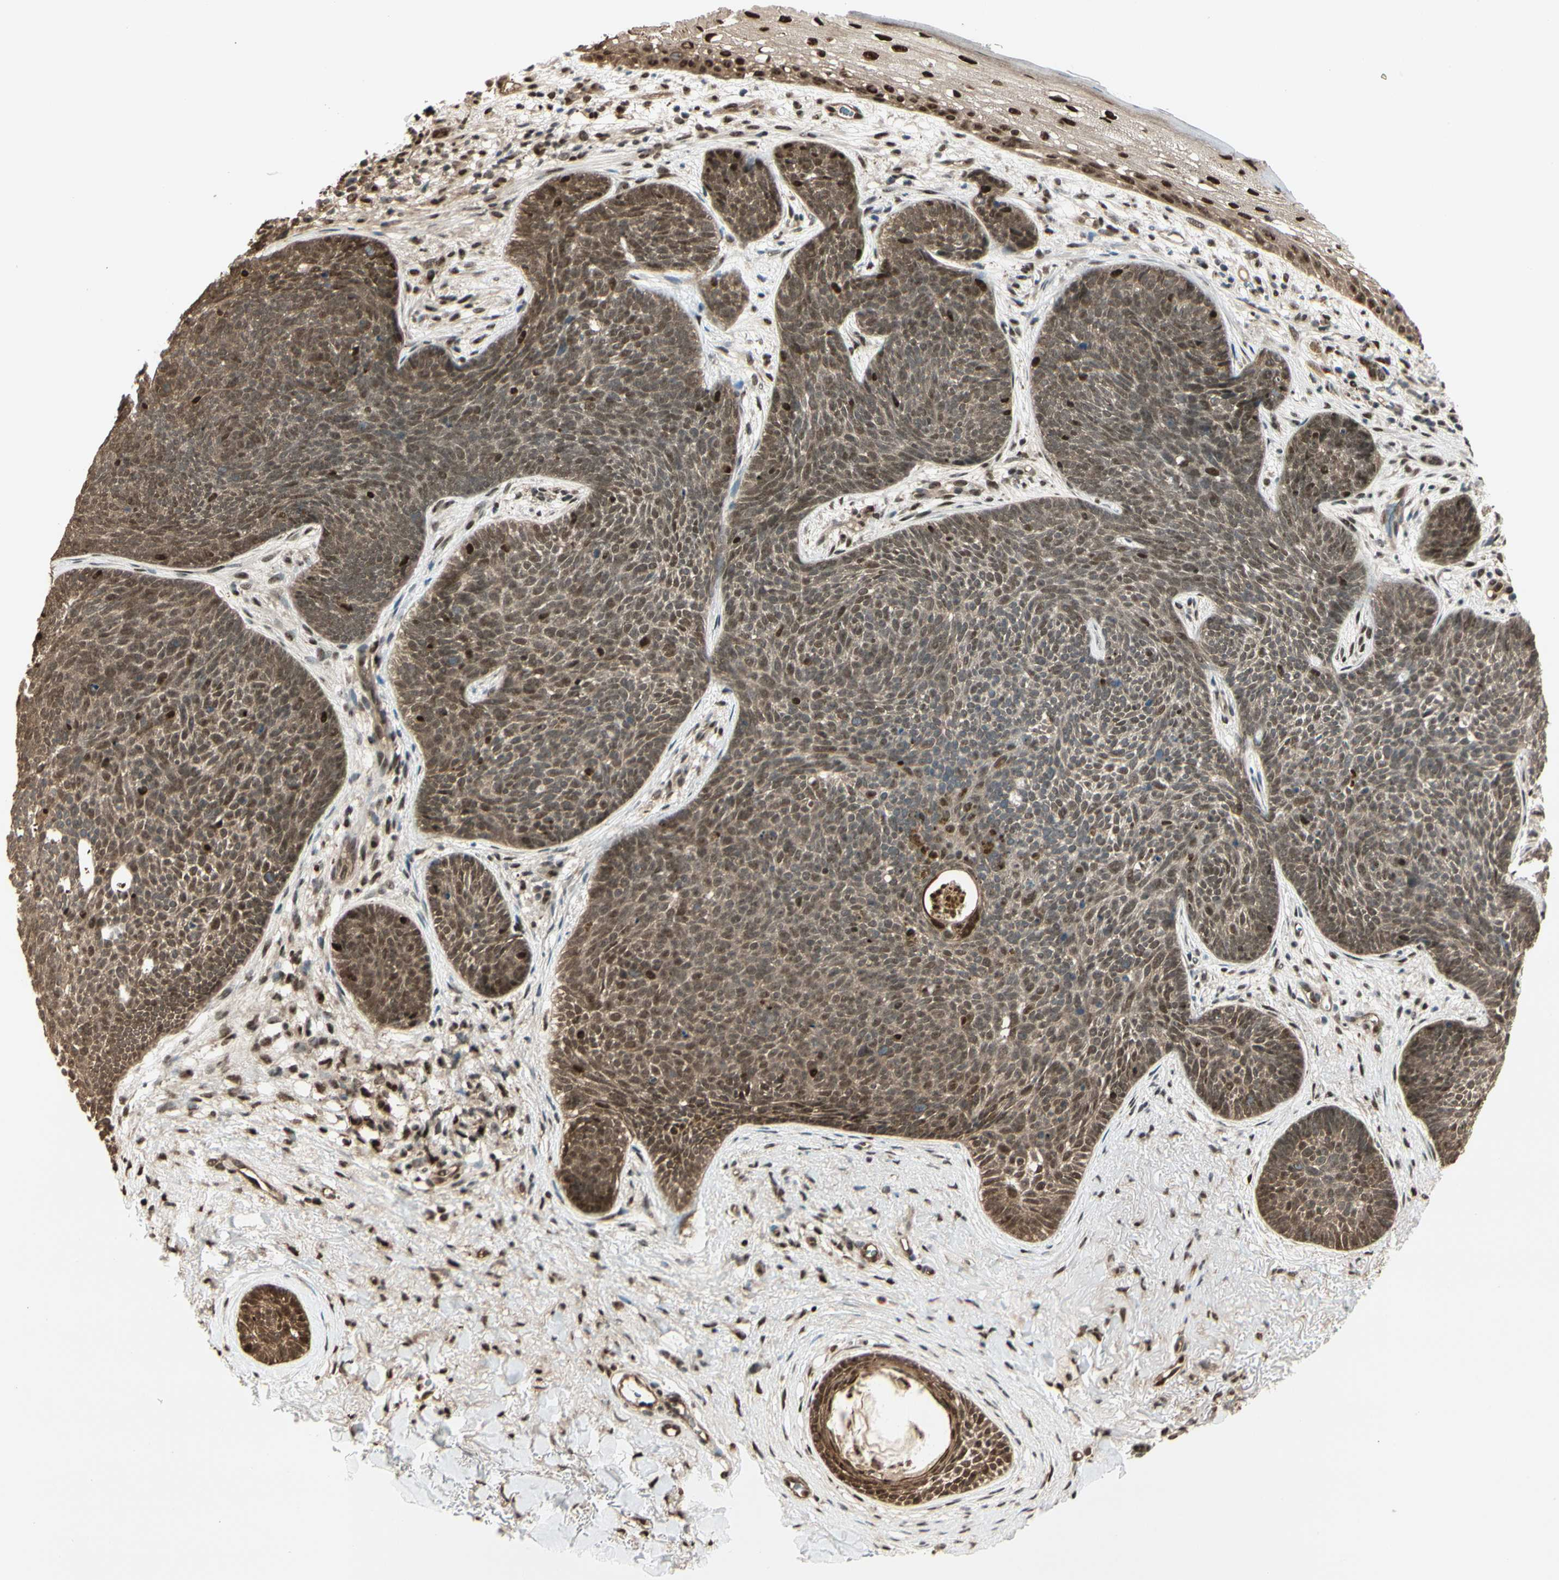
{"staining": {"intensity": "moderate", "quantity": ">75%", "location": "cytoplasmic/membranous,nuclear"}, "tissue": "skin cancer", "cell_type": "Tumor cells", "image_type": "cancer", "snomed": [{"axis": "morphology", "description": "Basal cell carcinoma"}, {"axis": "topography", "description": "Skin"}], "caption": "A brown stain labels moderate cytoplasmic/membranous and nuclear expression of a protein in human skin cancer (basal cell carcinoma) tumor cells.", "gene": "HSF1", "patient": {"sex": "female", "age": 70}}